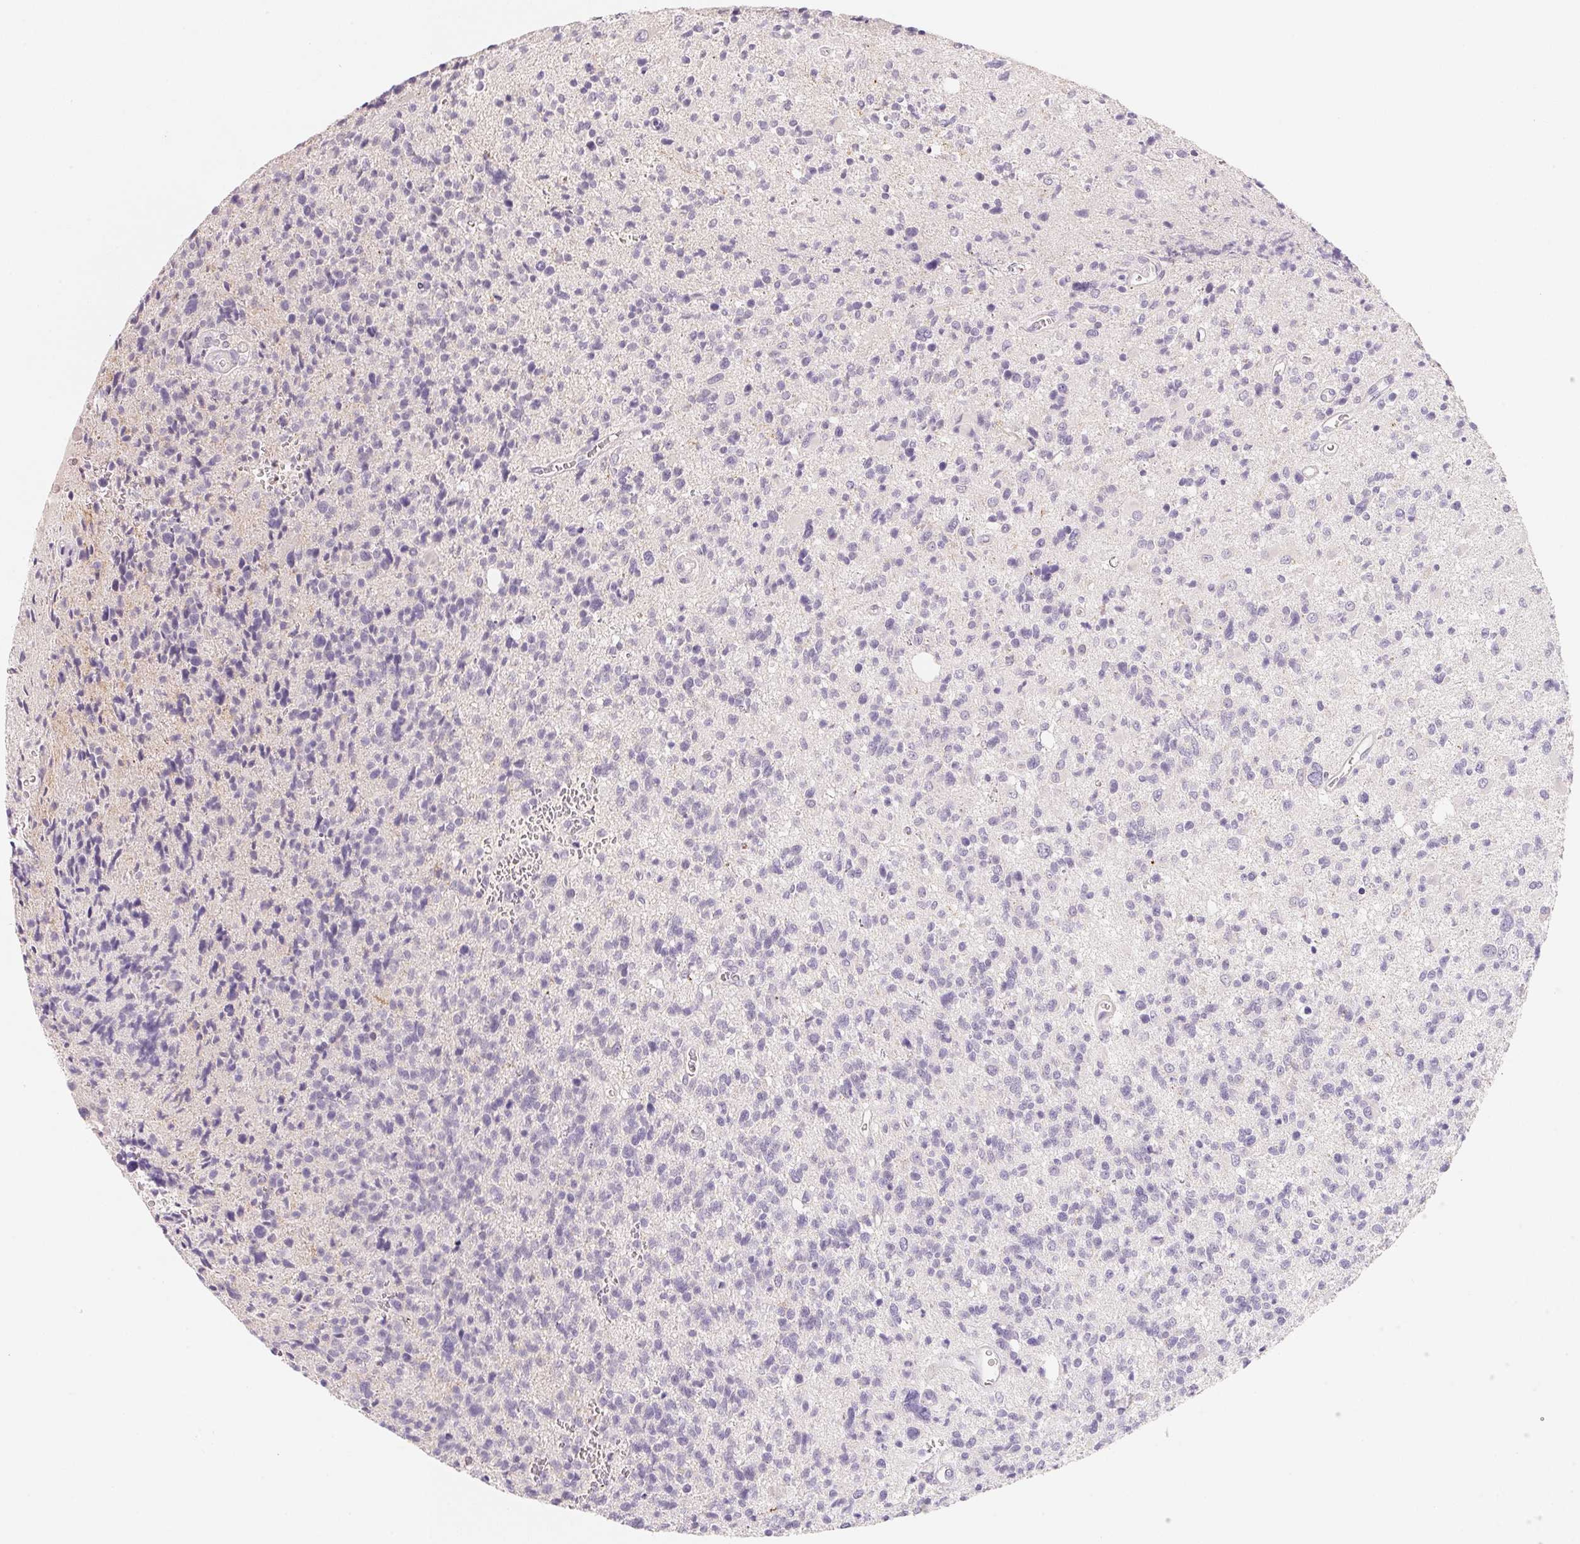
{"staining": {"intensity": "negative", "quantity": "none", "location": "none"}, "tissue": "glioma", "cell_type": "Tumor cells", "image_type": "cancer", "snomed": [{"axis": "morphology", "description": "Glioma, malignant, High grade"}, {"axis": "topography", "description": "Brain"}], "caption": "A high-resolution micrograph shows immunohistochemistry staining of glioma, which reveals no significant positivity in tumor cells.", "gene": "MCOLN3", "patient": {"sex": "male", "age": 29}}